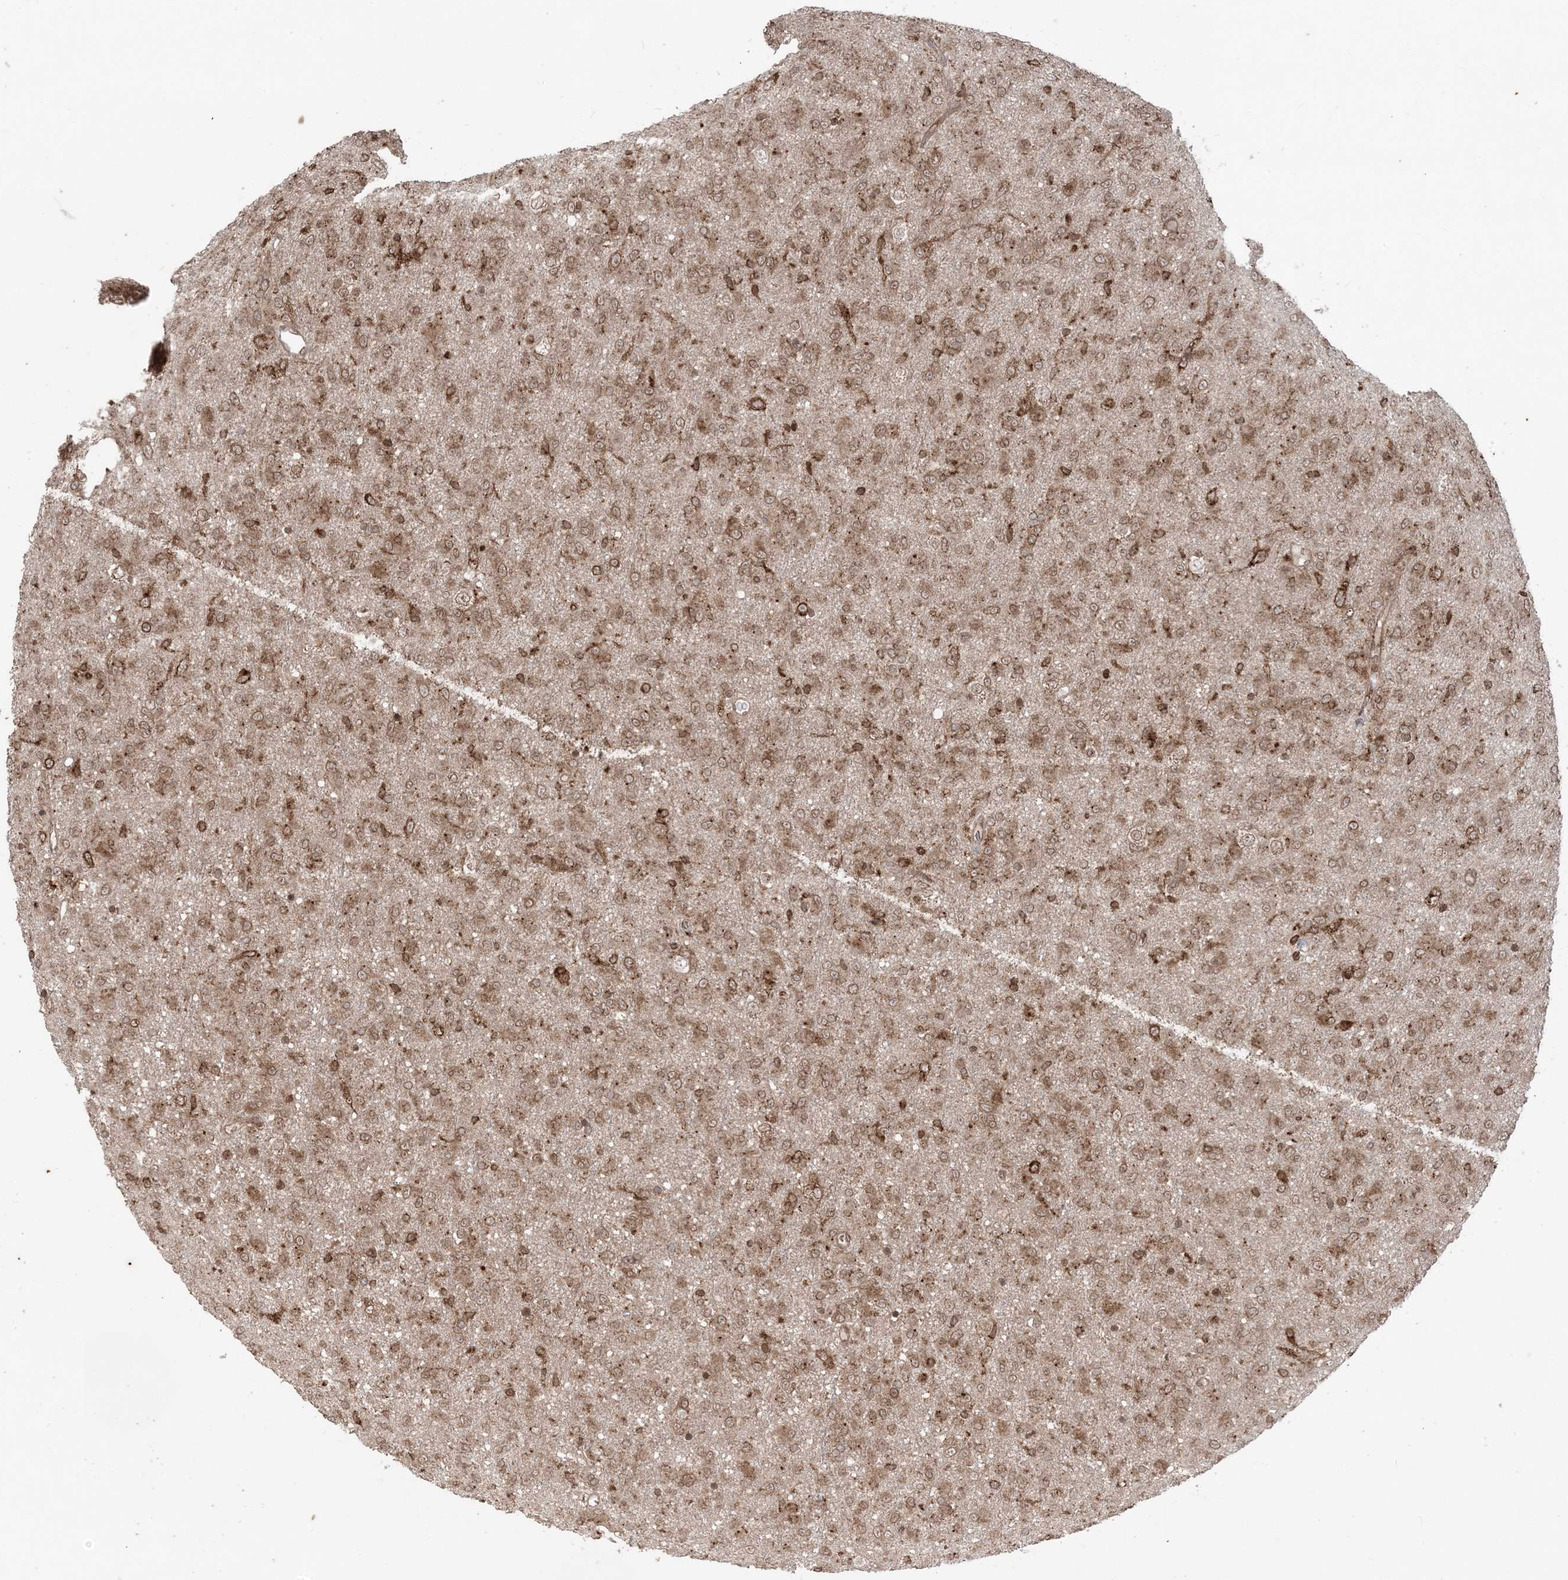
{"staining": {"intensity": "moderate", "quantity": ">75%", "location": "cytoplasmic/membranous,nuclear"}, "tissue": "glioma", "cell_type": "Tumor cells", "image_type": "cancer", "snomed": [{"axis": "morphology", "description": "Glioma, malignant, Low grade"}, {"axis": "topography", "description": "Brain"}], "caption": "An immunohistochemistry (IHC) image of neoplastic tissue is shown. Protein staining in brown highlights moderate cytoplasmic/membranous and nuclear positivity in low-grade glioma (malignant) within tumor cells.", "gene": "DDX19B", "patient": {"sex": "male", "age": 65}}